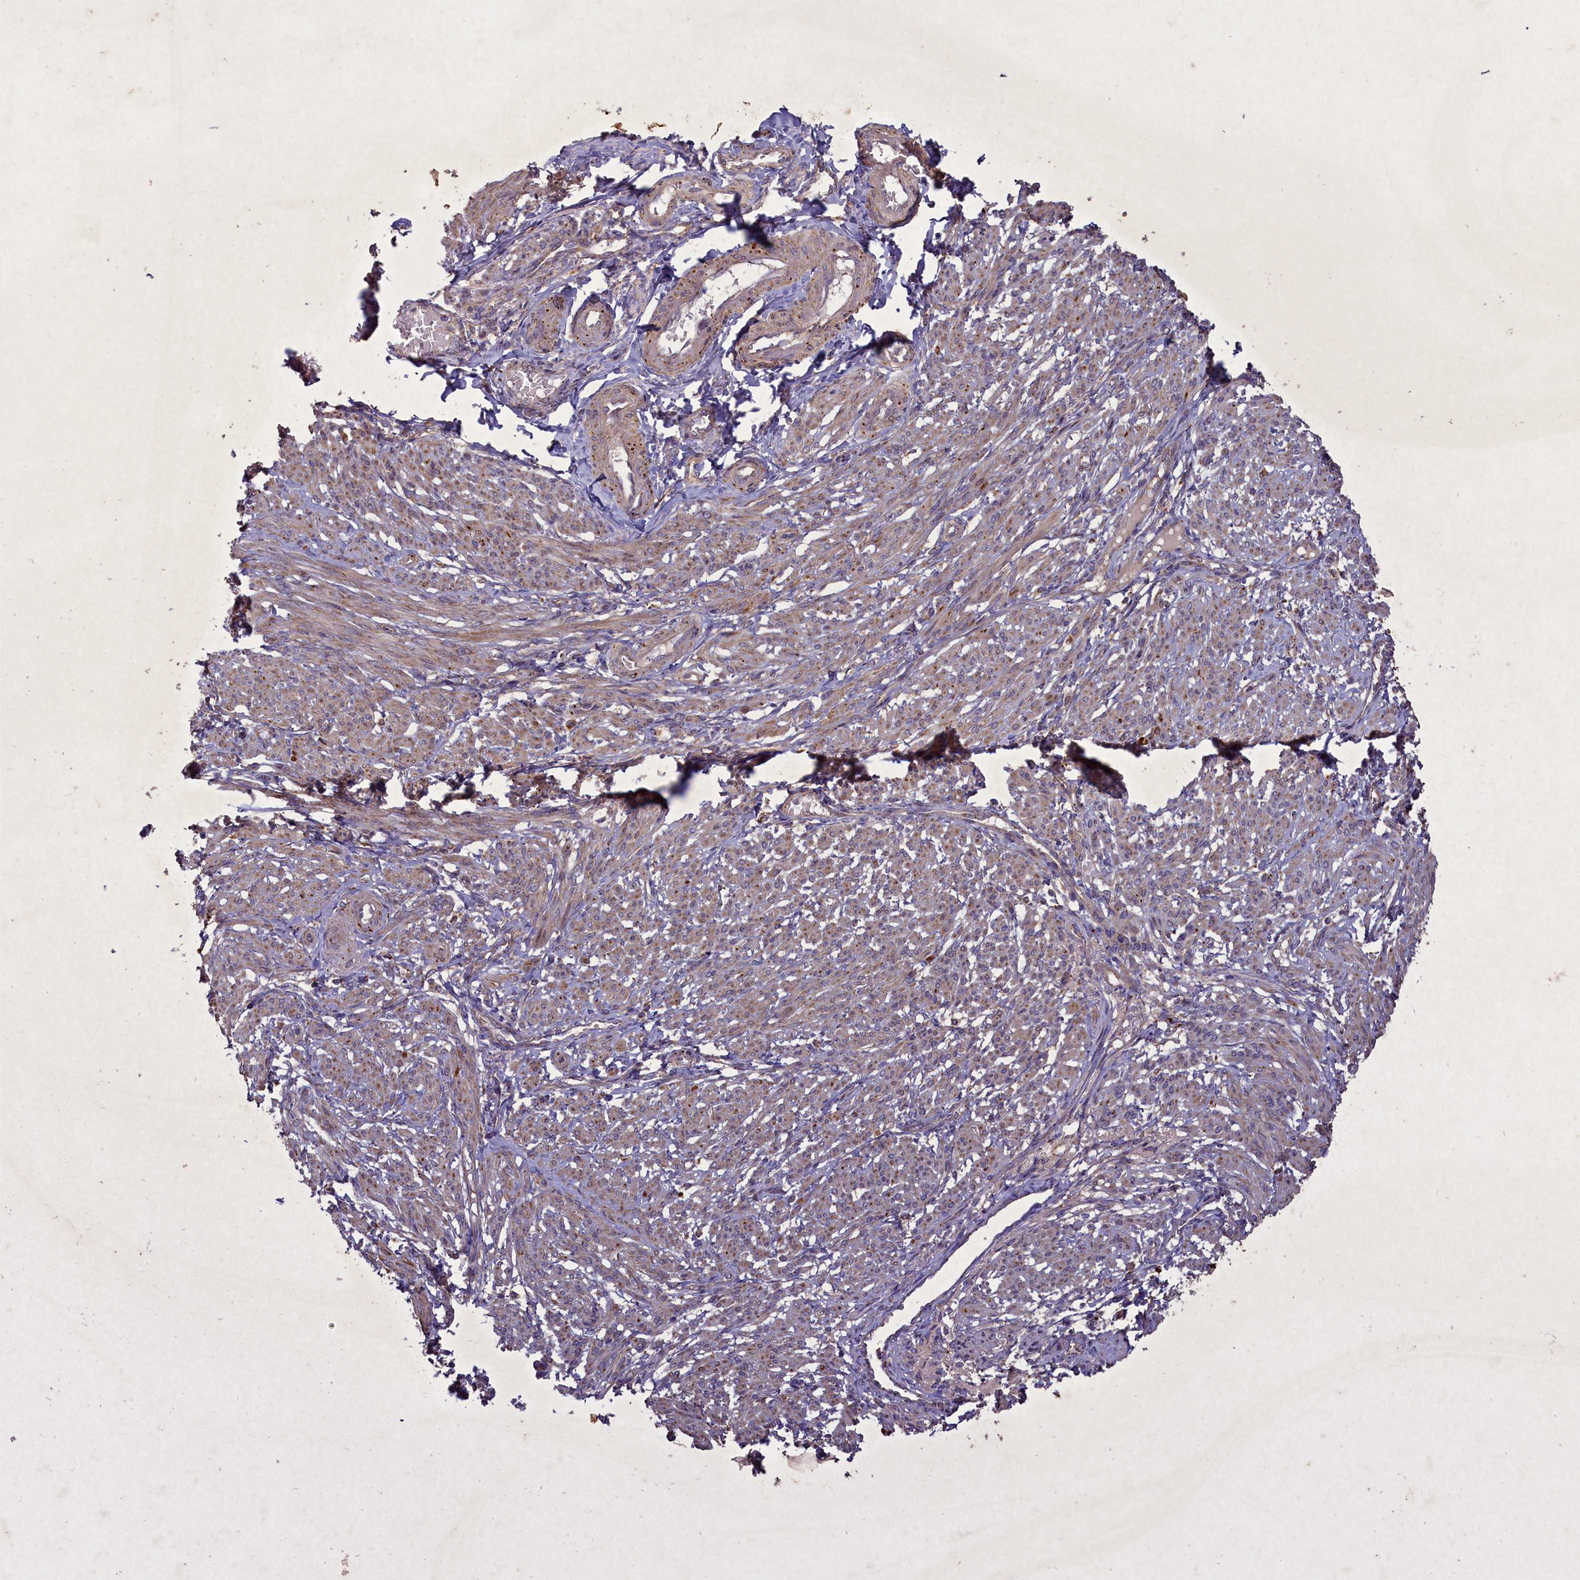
{"staining": {"intensity": "moderate", "quantity": "25%-75%", "location": "cytoplasmic/membranous"}, "tissue": "smooth muscle", "cell_type": "Smooth muscle cells", "image_type": "normal", "snomed": [{"axis": "morphology", "description": "Normal tissue, NOS"}, {"axis": "topography", "description": "Smooth muscle"}], "caption": "This image displays IHC staining of benign human smooth muscle, with medium moderate cytoplasmic/membranous positivity in about 25%-75% of smooth muscle cells.", "gene": "CIAO2B", "patient": {"sex": "female", "age": 39}}